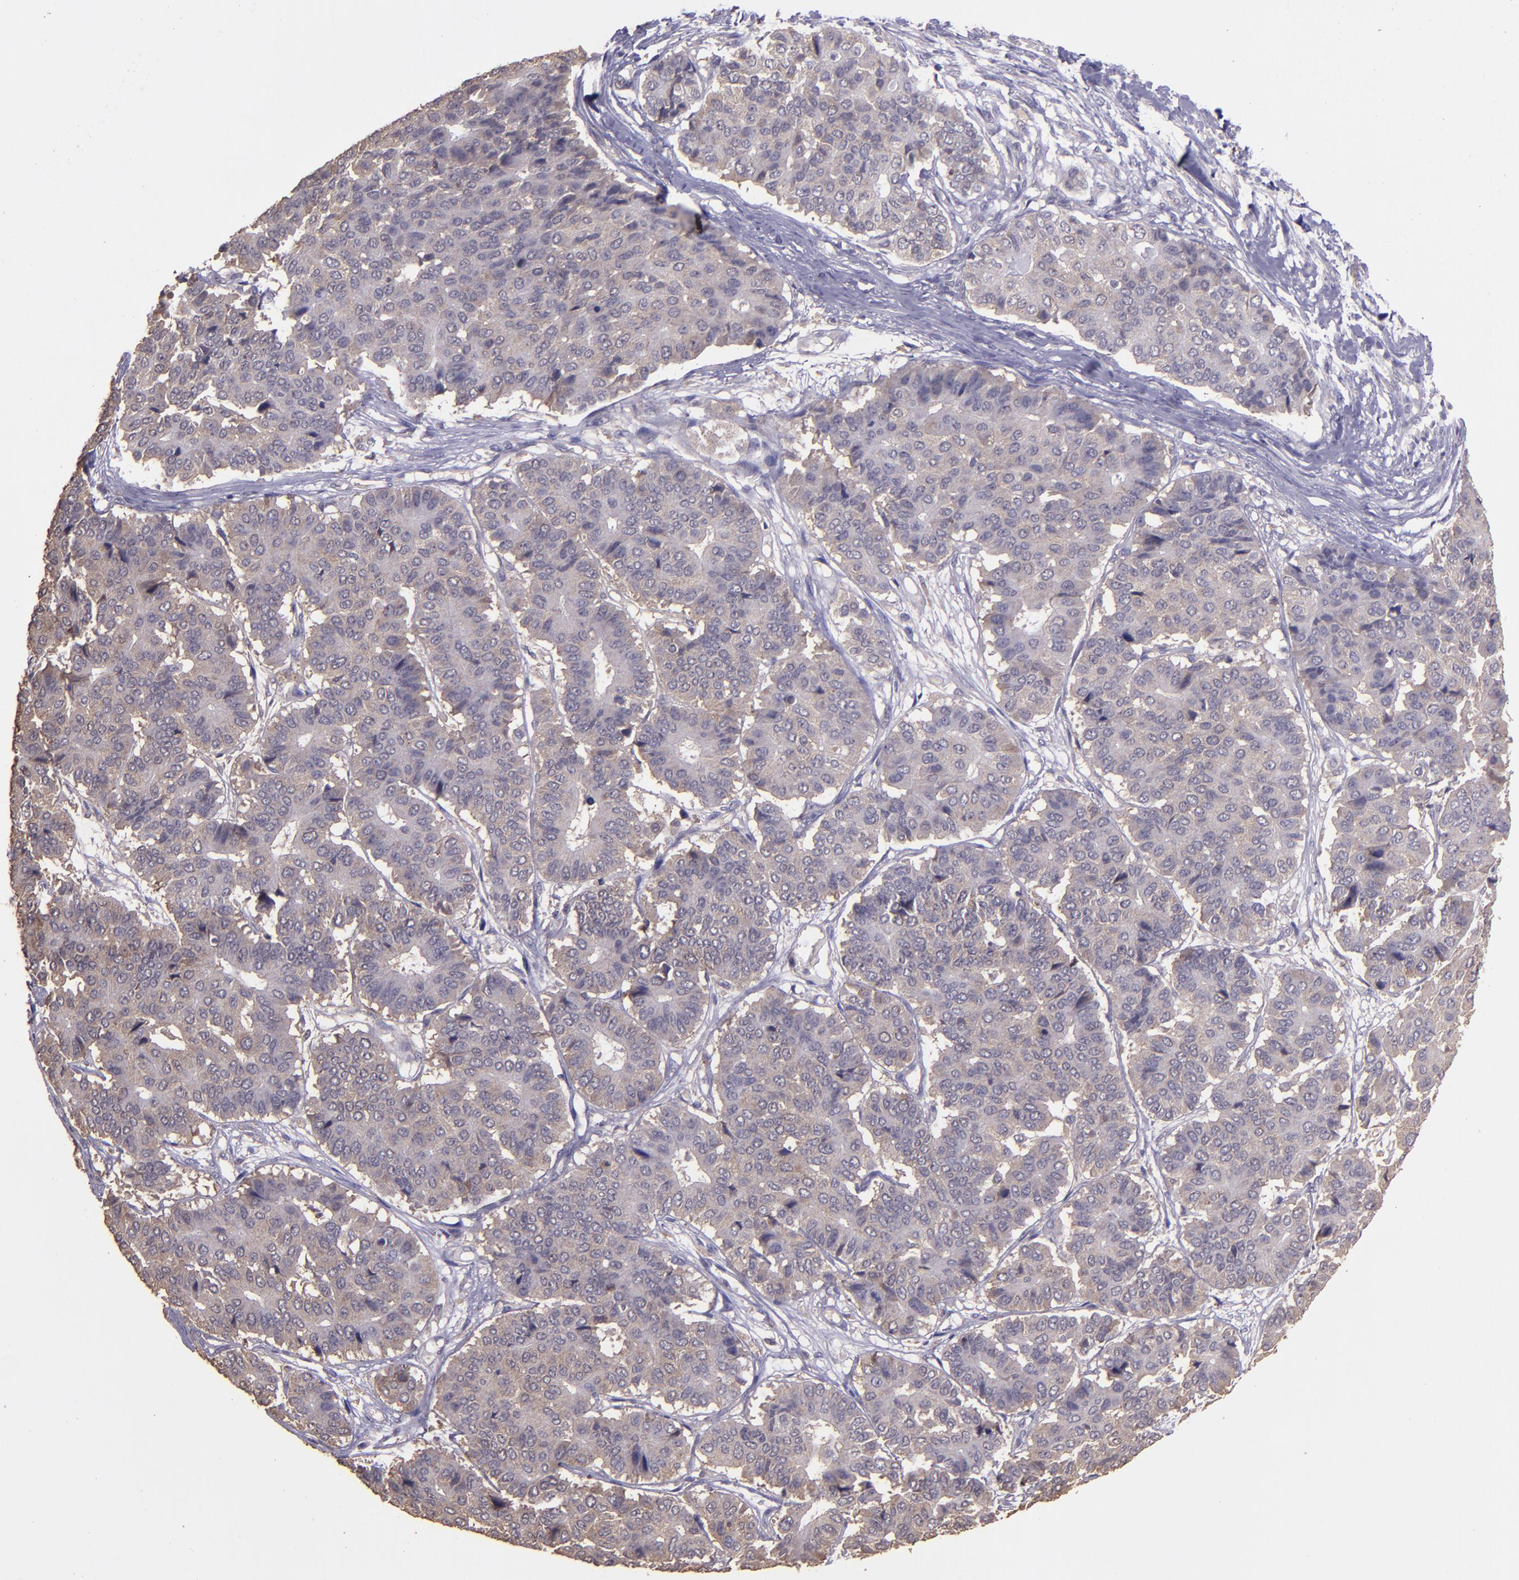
{"staining": {"intensity": "weak", "quantity": ">75%", "location": "cytoplasmic/membranous"}, "tissue": "pancreatic cancer", "cell_type": "Tumor cells", "image_type": "cancer", "snomed": [{"axis": "morphology", "description": "Adenocarcinoma, NOS"}, {"axis": "topography", "description": "Pancreas"}], "caption": "IHC (DAB) staining of human pancreatic cancer (adenocarcinoma) demonstrates weak cytoplasmic/membranous protein expression in about >75% of tumor cells.", "gene": "PAPPA", "patient": {"sex": "male", "age": 50}}